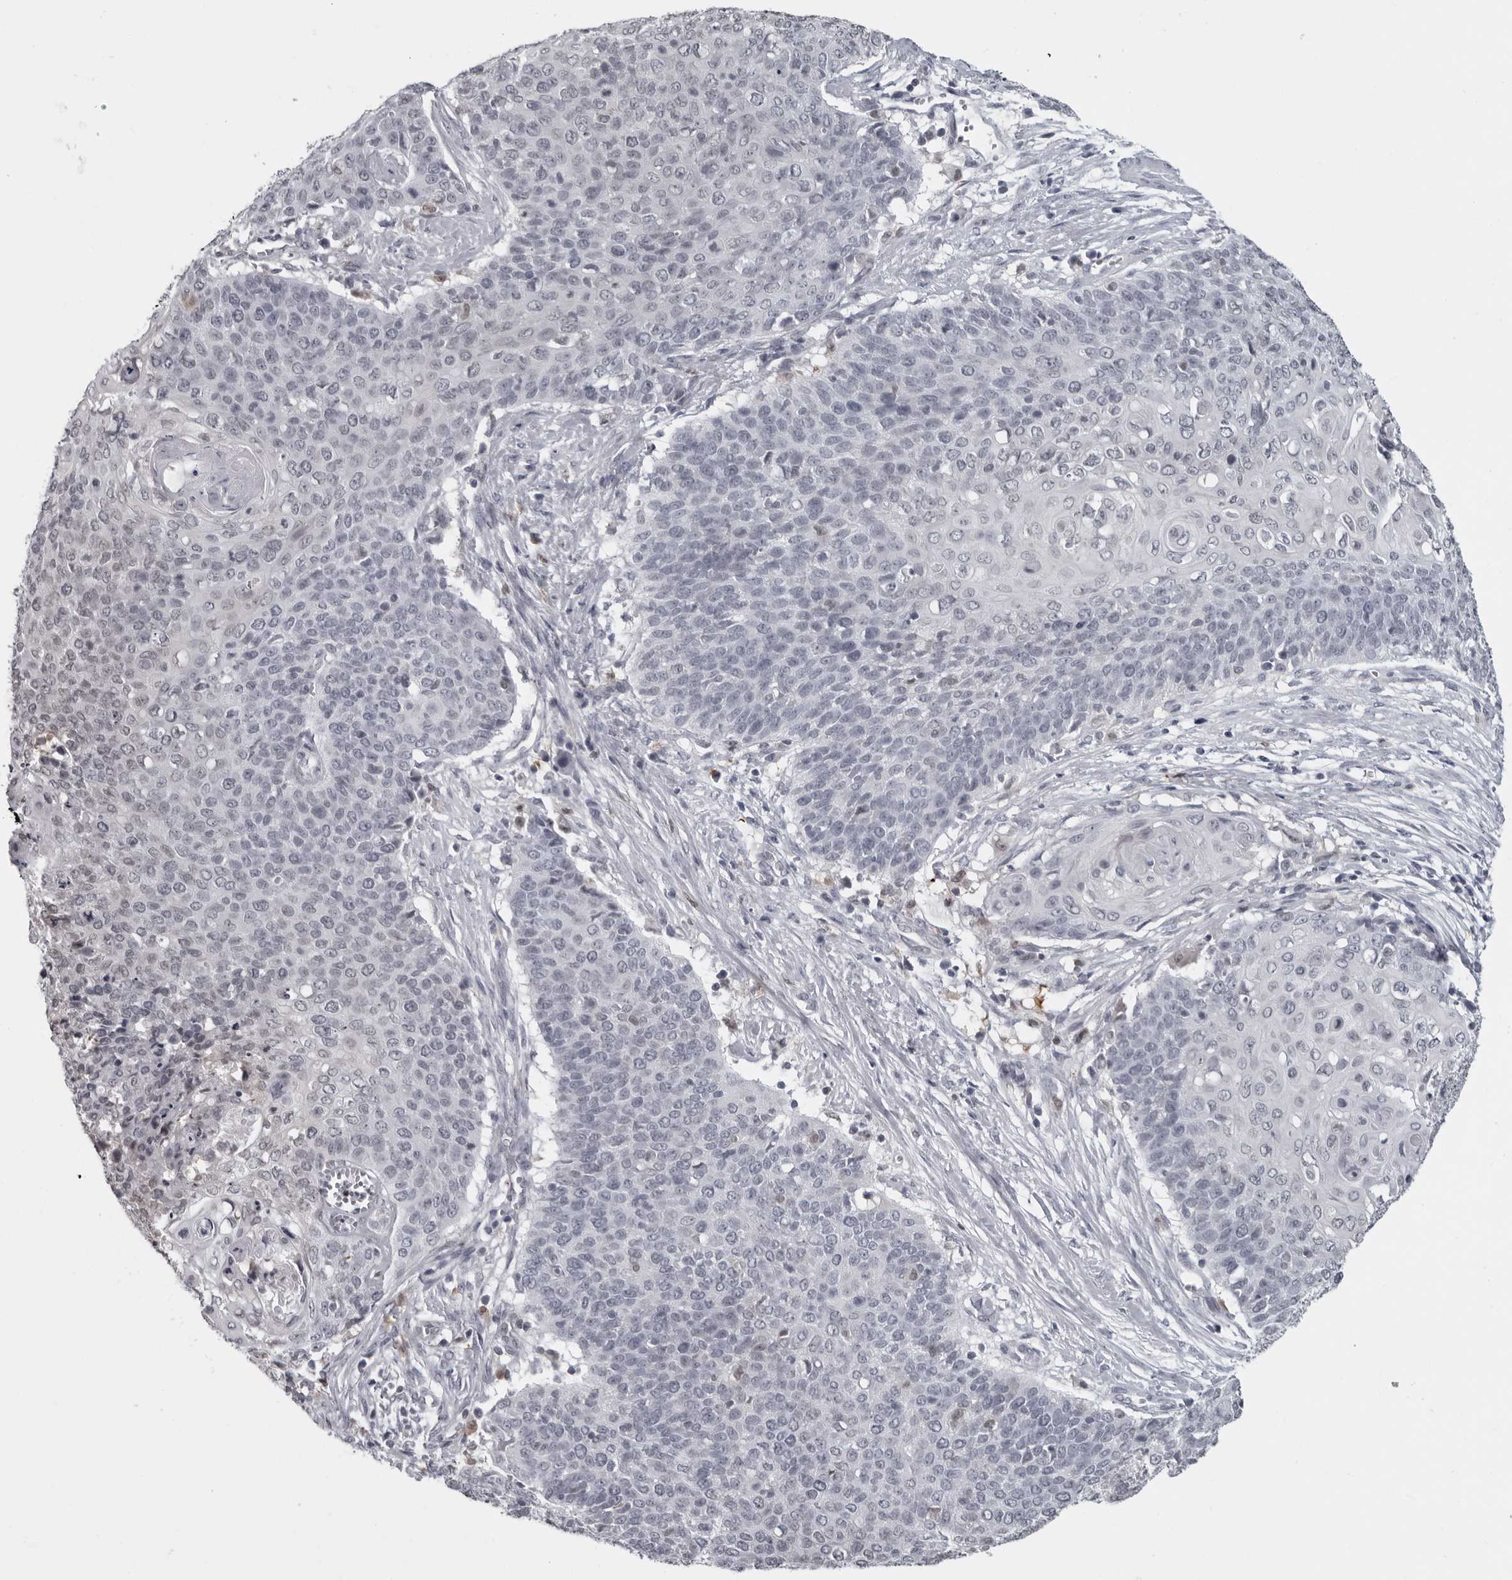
{"staining": {"intensity": "negative", "quantity": "none", "location": "none"}, "tissue": "cervical cancer", "cell_type": "Tumor cells", "image_type": "cancer", "snomed": [{"axis": "morphology", "description": "Squamous cell carcinoma, NOS"}, {"axis": "topography", "description": "Cervix"}], "caption": "The IHC micrograph has no significant staining in tumor cells of cervical squamous cell carcinoma tissue. The staining is performed using DAB brown chromogen with nuclei counter-stained in using hematoxylin.", "gene": "LZIC", "patient": {"sex": "female", "age": 39}}